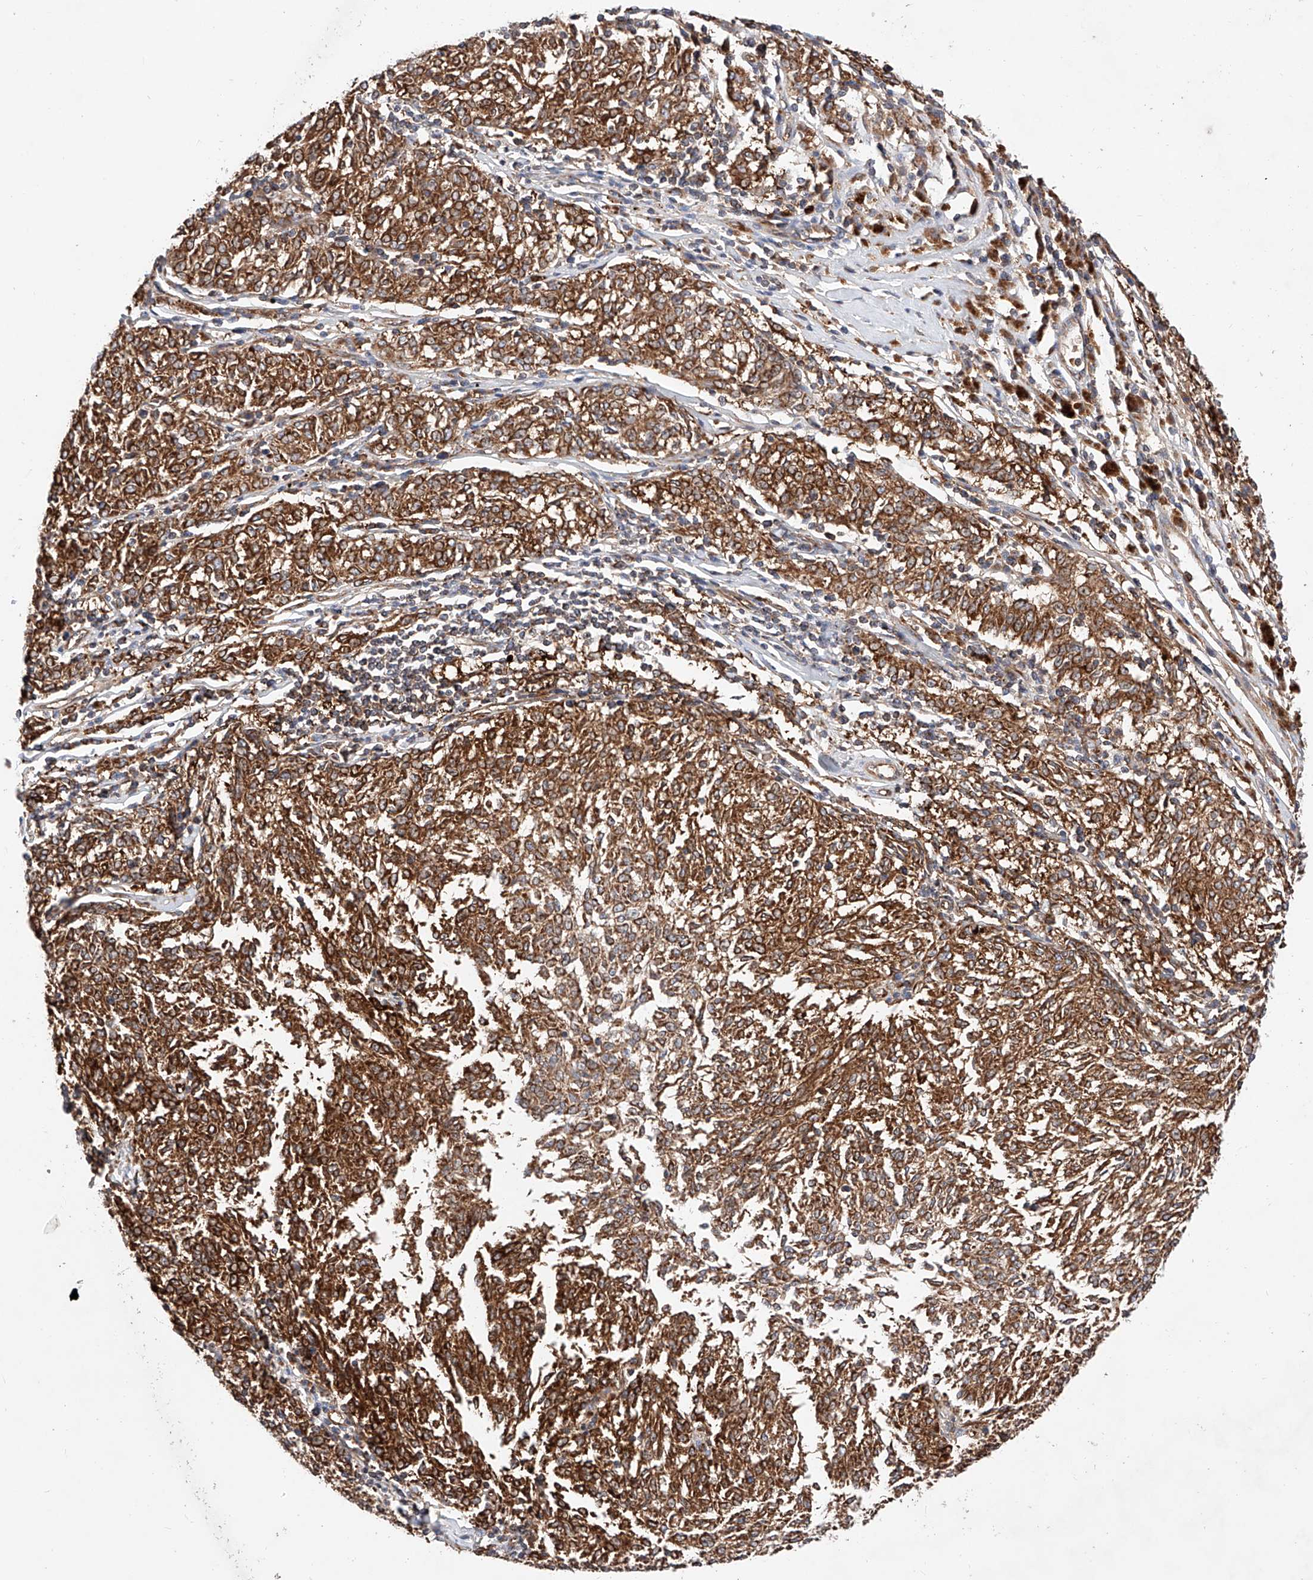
{"staining": {"intensity": "moderate", "quantity": ">75%", "location": "cytoplasmic/membranous"}, "tissue": "melanoma", "cell_type": "Tumor cells", "image_type": "cancer", "snomed": [{"axis": "morphology", "description": "Malignant melanoma, NOS"}, {"axis": "topography", "description": "Skin"}], "caption": "A brown stain highlights moderate cytoplasmic/membranous positivity of a protein in melanoma tumor cells.", "gene": "NR1D1", "patient": {"sex": "female", "age": 72}}